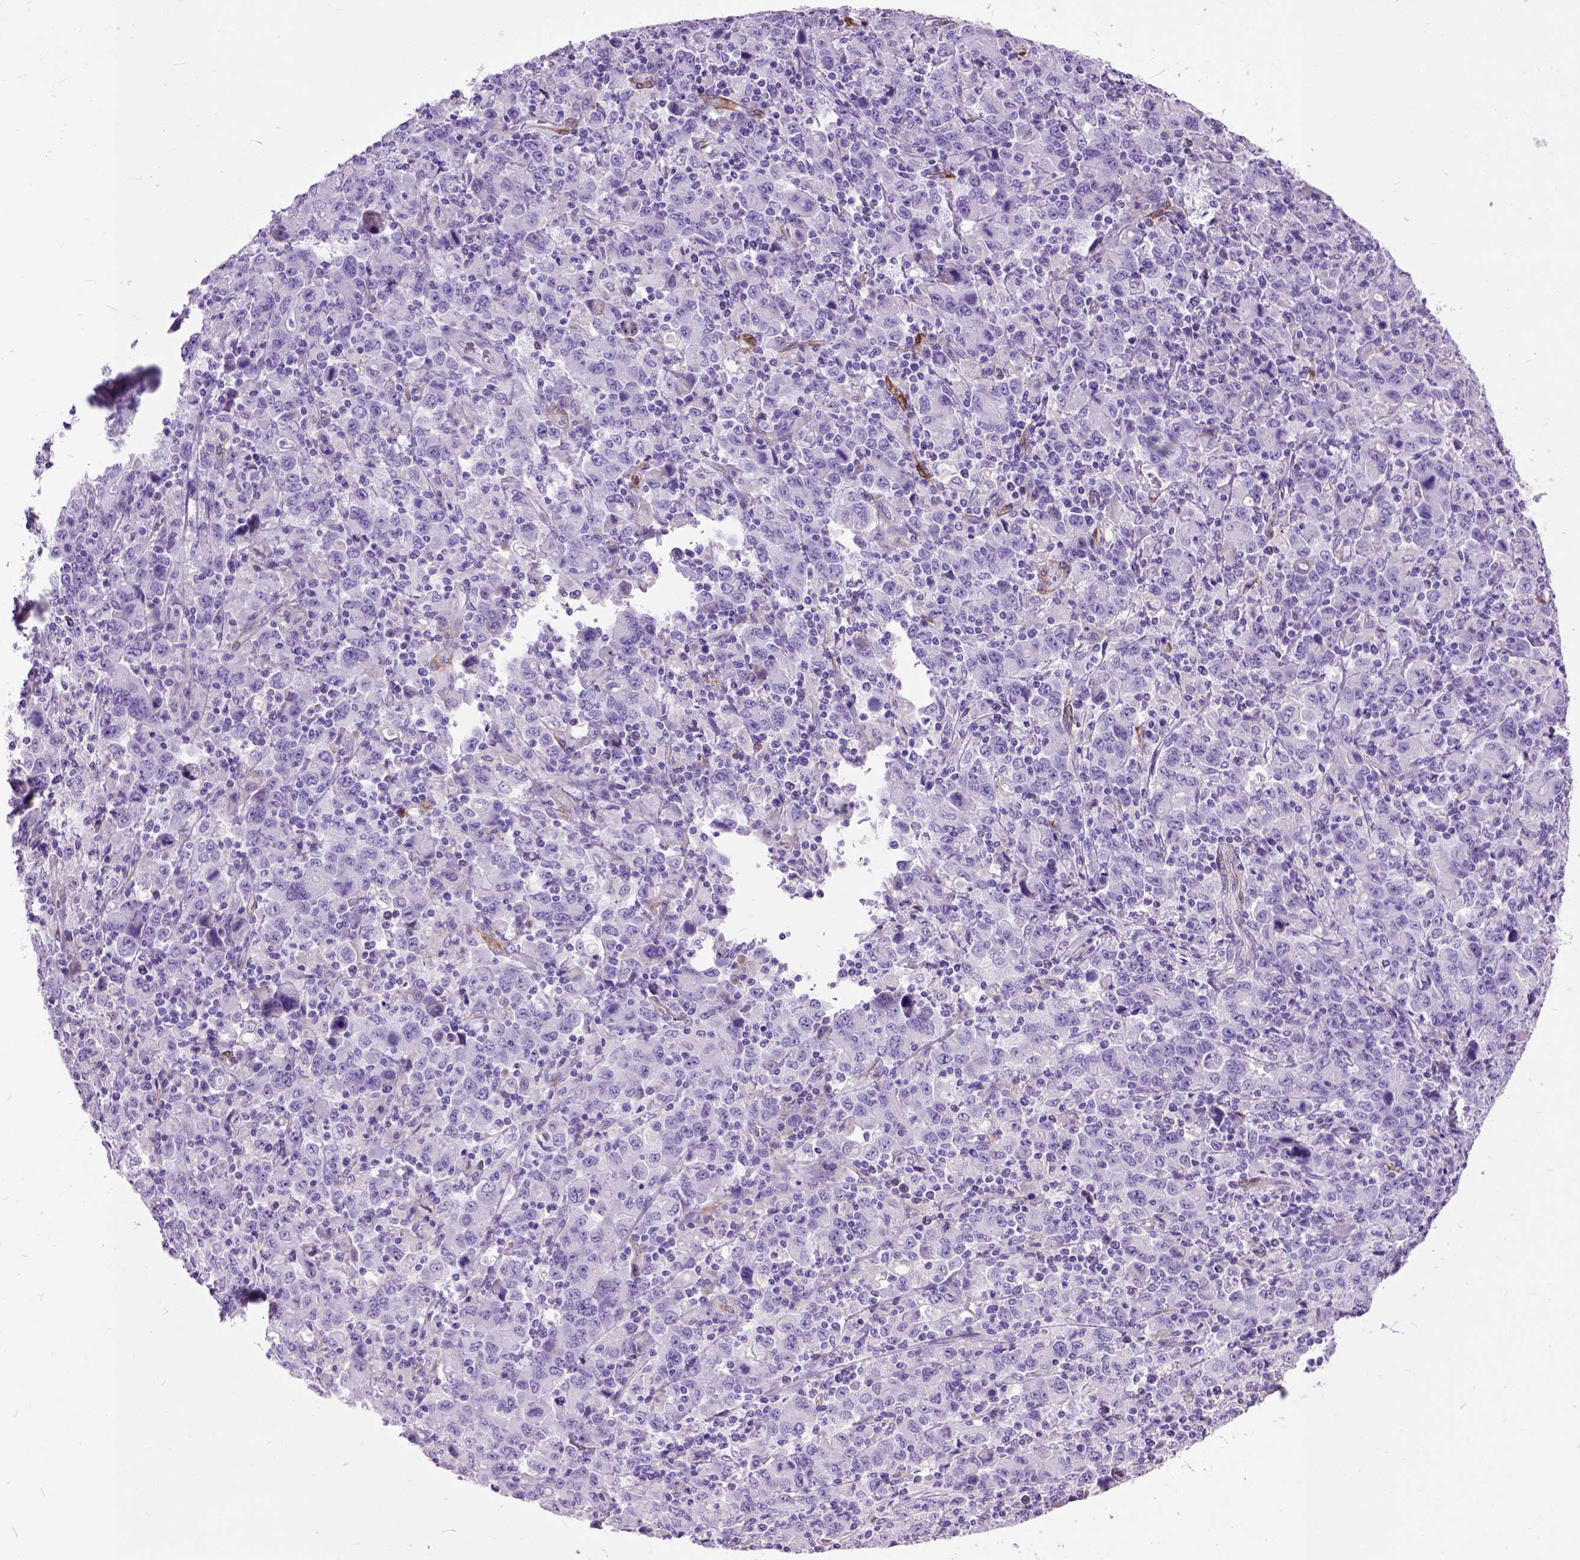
{"staining": {"intensity": "negative", "quantity": "none", "location": "none"}, "tissue": "stomach cancer", "cell_type": "Tumor cells", "image_type": "cancer", "snomed": [{"axis": "morphology", "description": "Adenocarcinoma, NOS"}, {"axis": "topography", "description": "Stomach, upper"}], "caption": "IHC of stomach adenocarcinoma reveals no positivity in tumor cells.", "gene": "MAPT", "patient": {"sex": "male", "age": 69}}